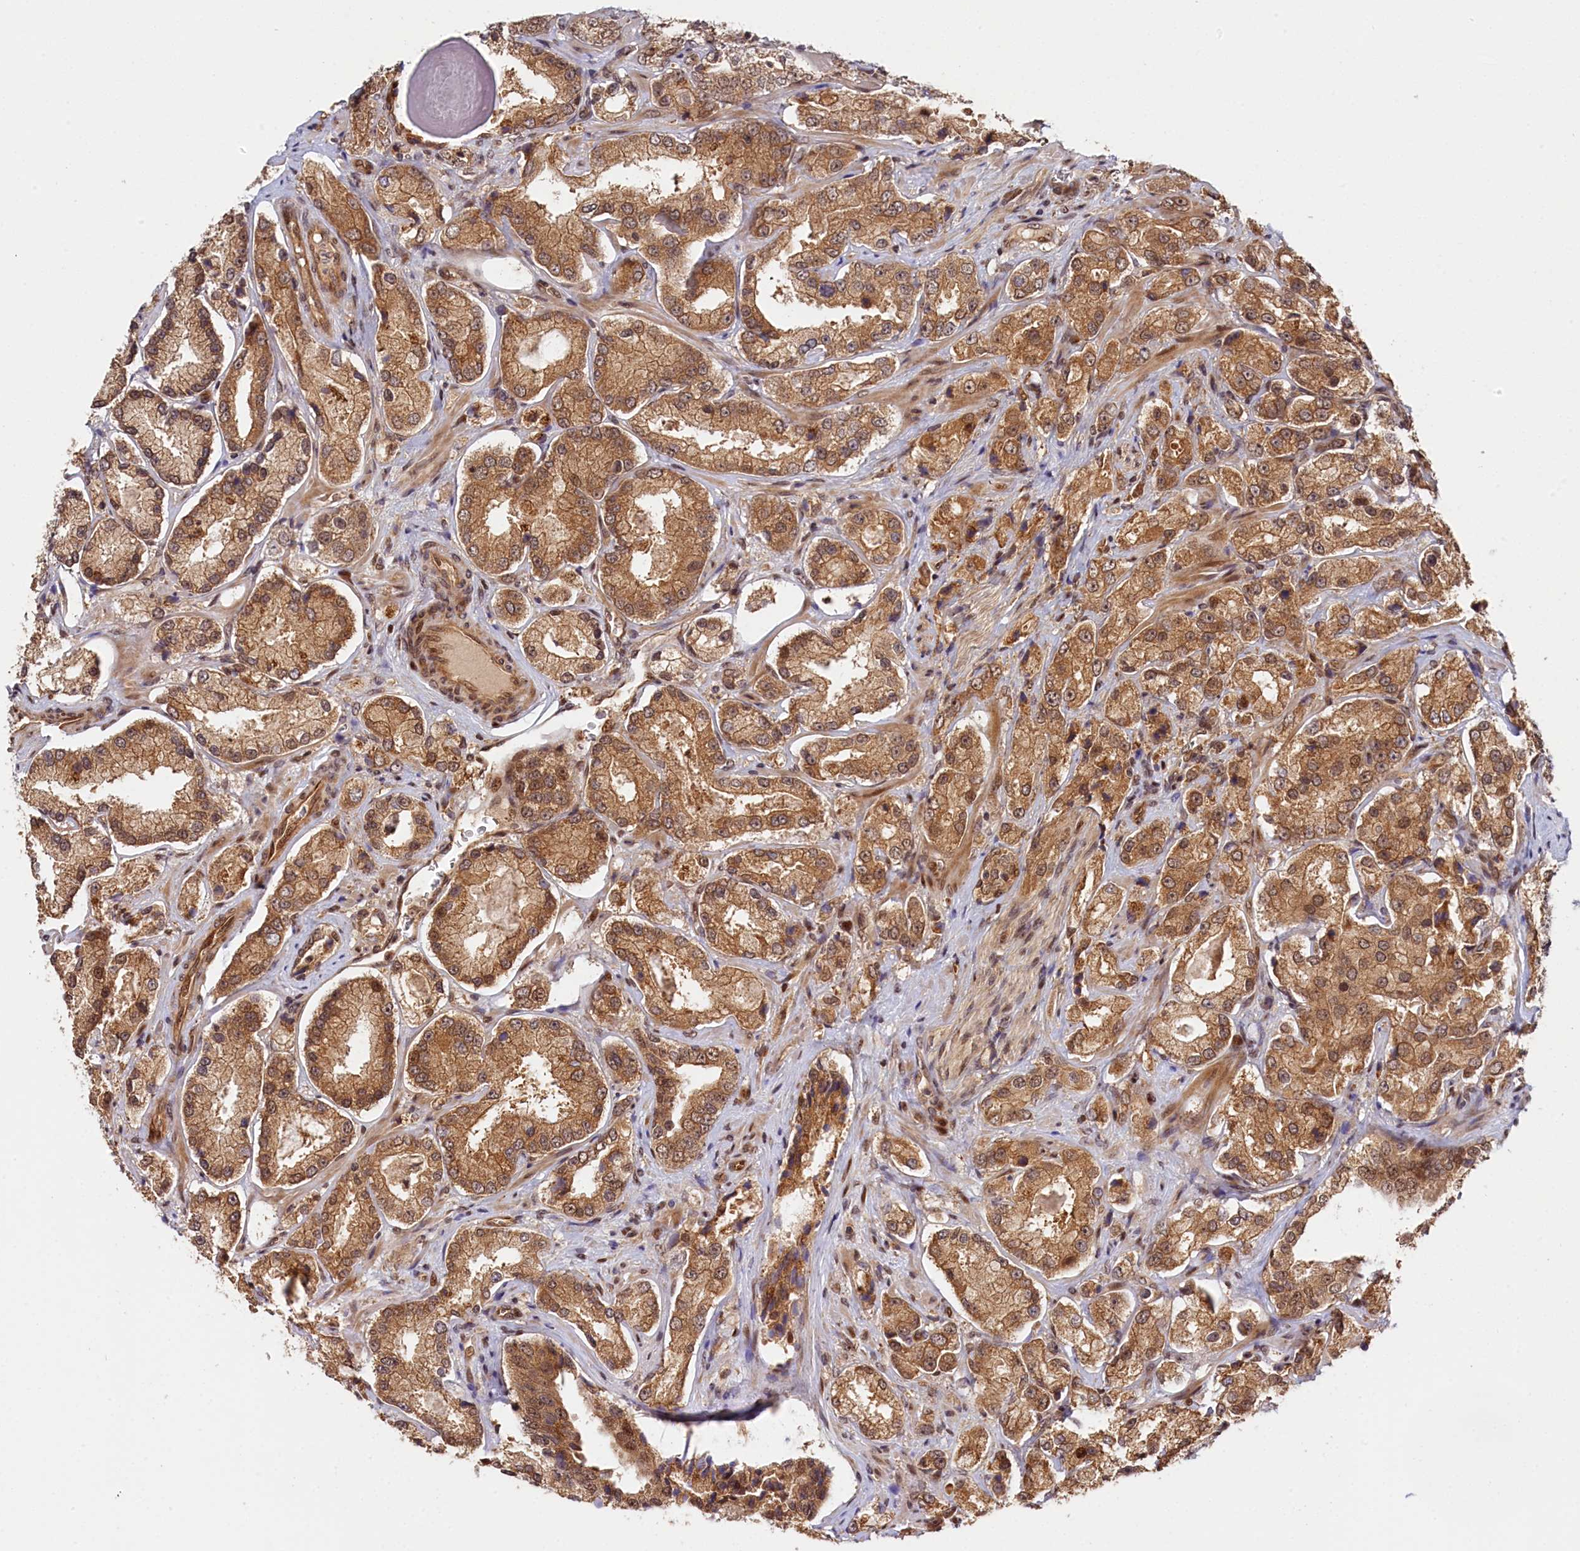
{"staining": {"intensity": "moderate", "quantity": ">75%", "location": "cytoplasmic/membranous,nuclear"}, "tissue": "prostate cancer", "cell_type": "Tumor cells", "image_type": "cancer", "snomed": [{"axis": "morphology", "description": "Adenocarcinoma, High grade"}, {"axis": "topography", "description": "Prostate"}], "caption": "The immunohistochemical stain highlights moderate cytoplasmic/membranous and nuclear positivity in tumor cells of prostate cancer (adenocarcinoma (high-grade)) tissue.", "gene": "ANKRD24", "patient": {"sex": "male", "age": 64}}